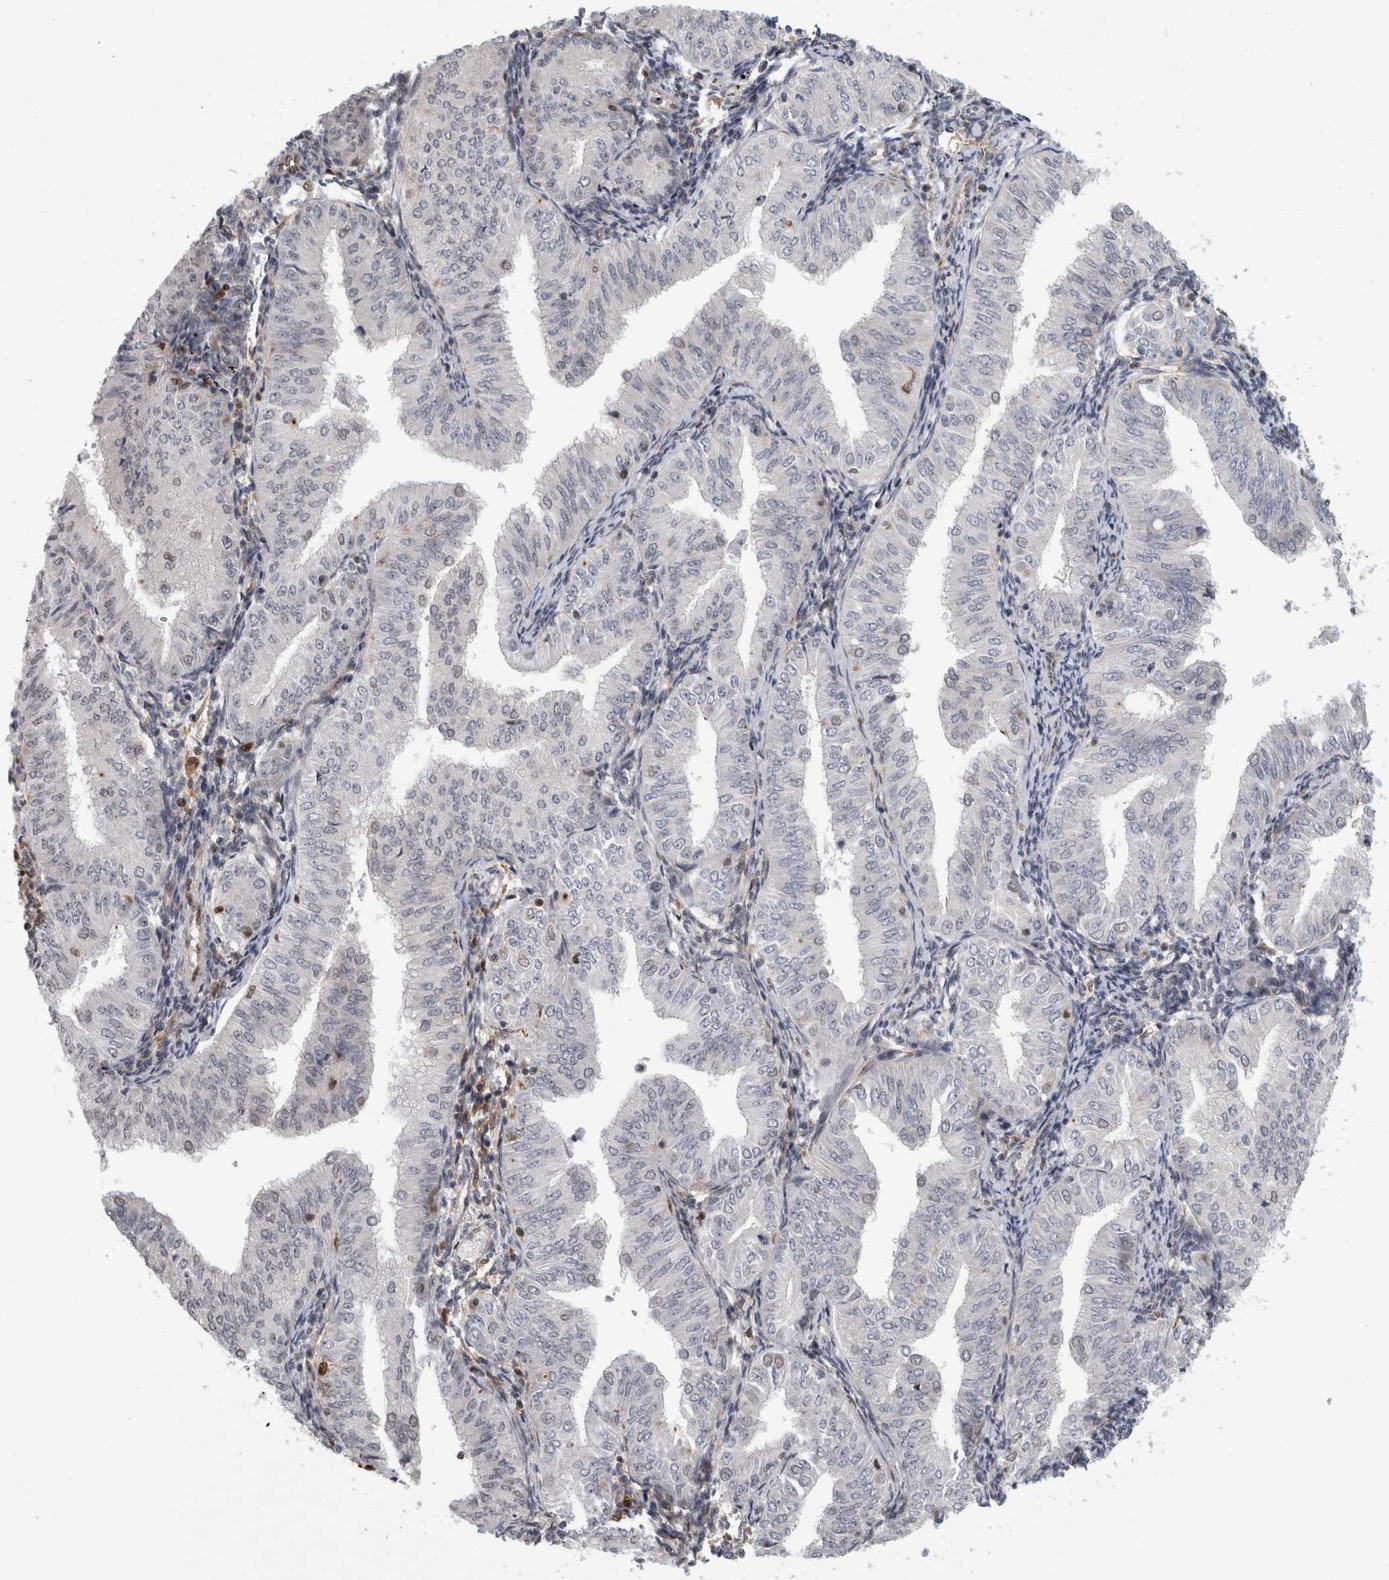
{"staining": {"intensity": "moderate", "quantity": "25%-75%", "location": "nuclear"}, "tissue": "endometrial cancer", "cell_type": "Tumor cells", "image_type": "cancer", "snomed": [{"axis": "morphology", "description": "Normal tissue, NOS"}, {"axis": "morphology", "description": "Adenocarcinoma, NOS"}, {"axis": "topography", "description": "Endometrium"}], "caption": "The micrograph shows staining of adenocarcinoma (endometrial), revealing moderate nuclear protein positivity (brown color) within tumor cells.", "gene": "SRARP", "patient": {"sex": "female", "age": 53}}